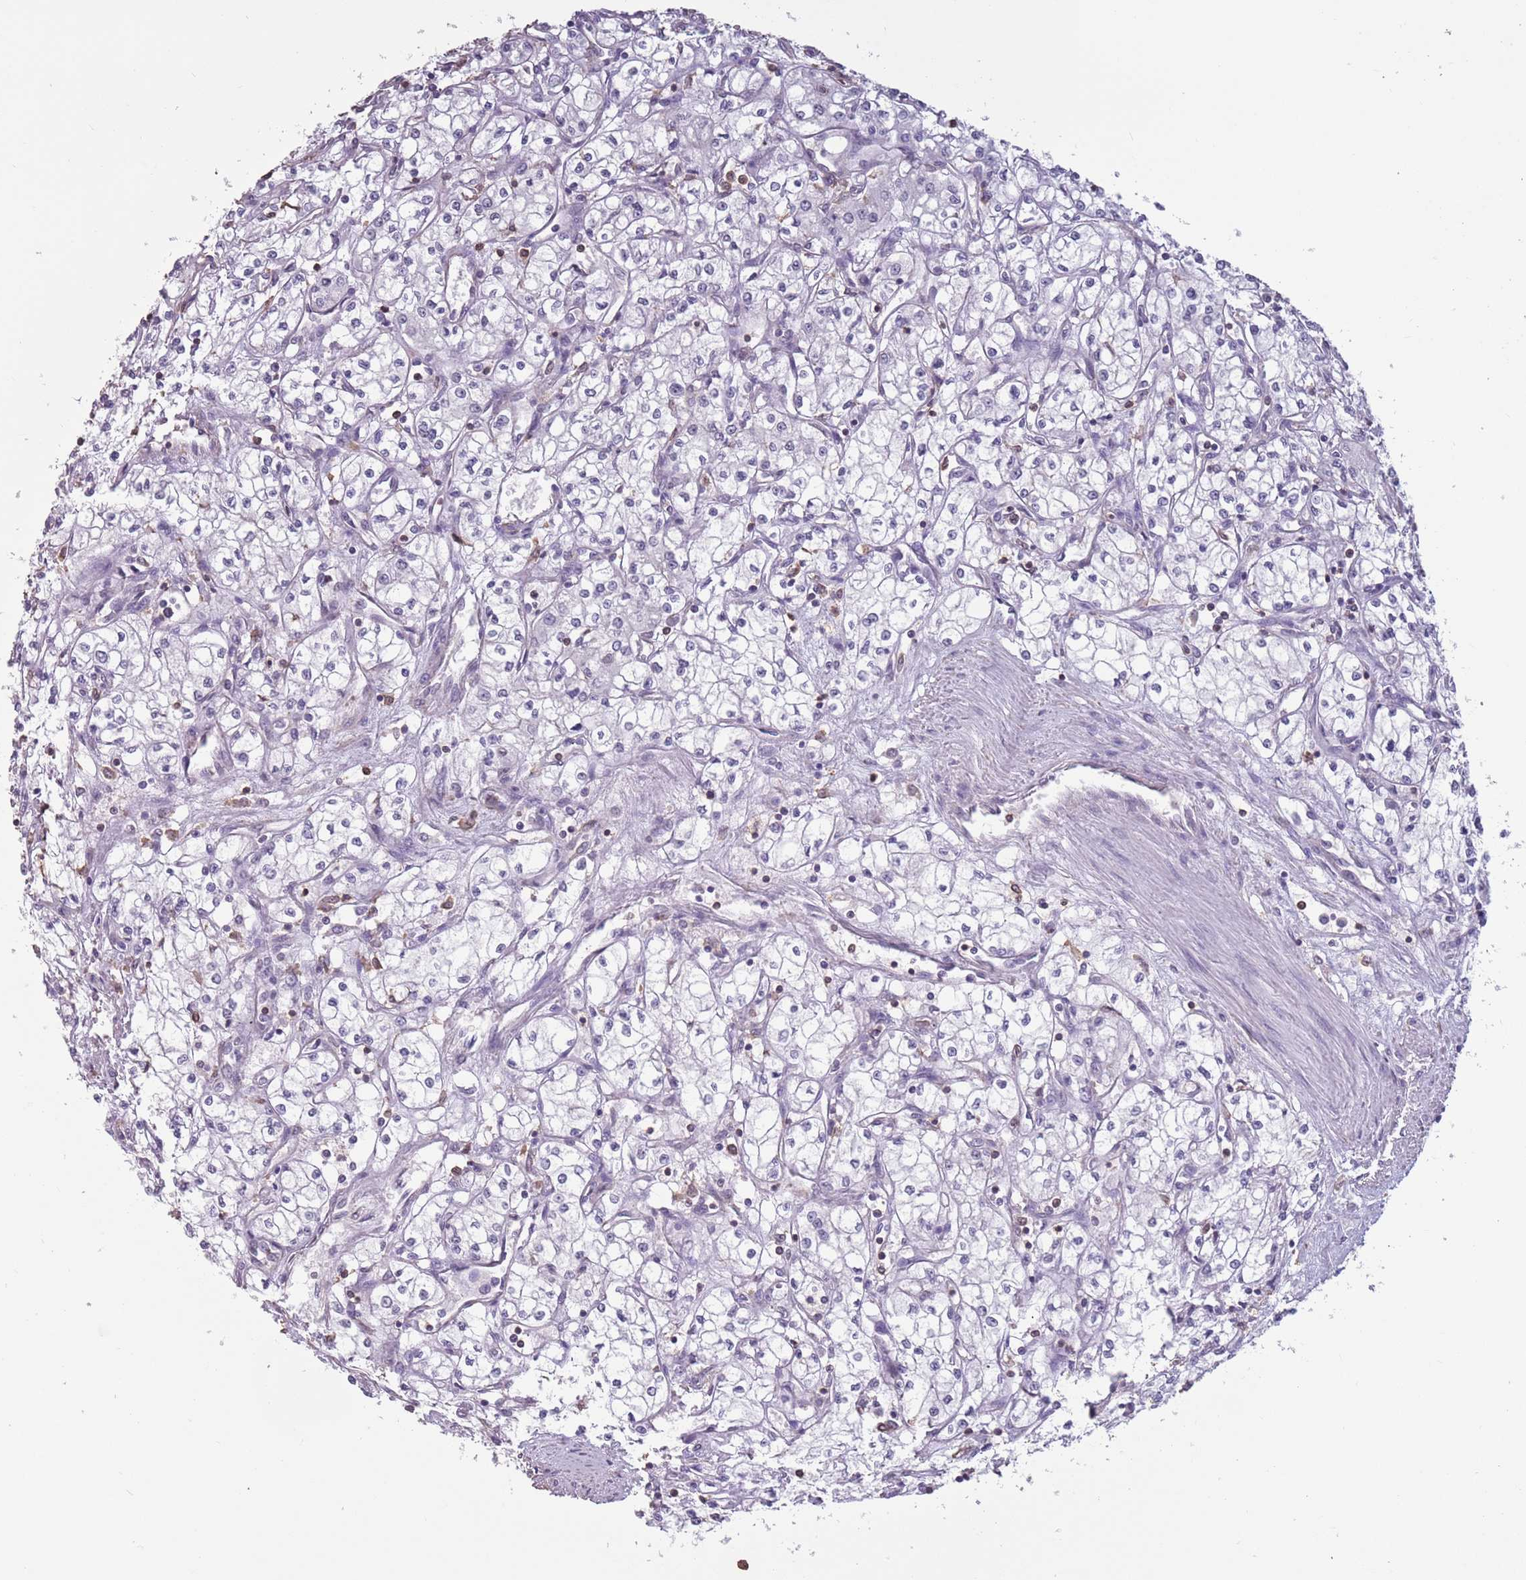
{"staining": {"intensity": "negative", "quantity": "none", "location": "none"}, "tissue": "renal cancer", "cell_type": "Tumor cells", "image_type": "cancer", "snomed": [{"axis": "morphology", "description": "Adenocarcinoma, NOS"}, {"axis": "topography", "description": "Kidney"}], "caption": "Immunohistochemical staining of adenocarcinoma (renal) reveals no significant staining in tumor cells.", "gene": "SUN5", "patient": {"sex": "male", "age": 59}}